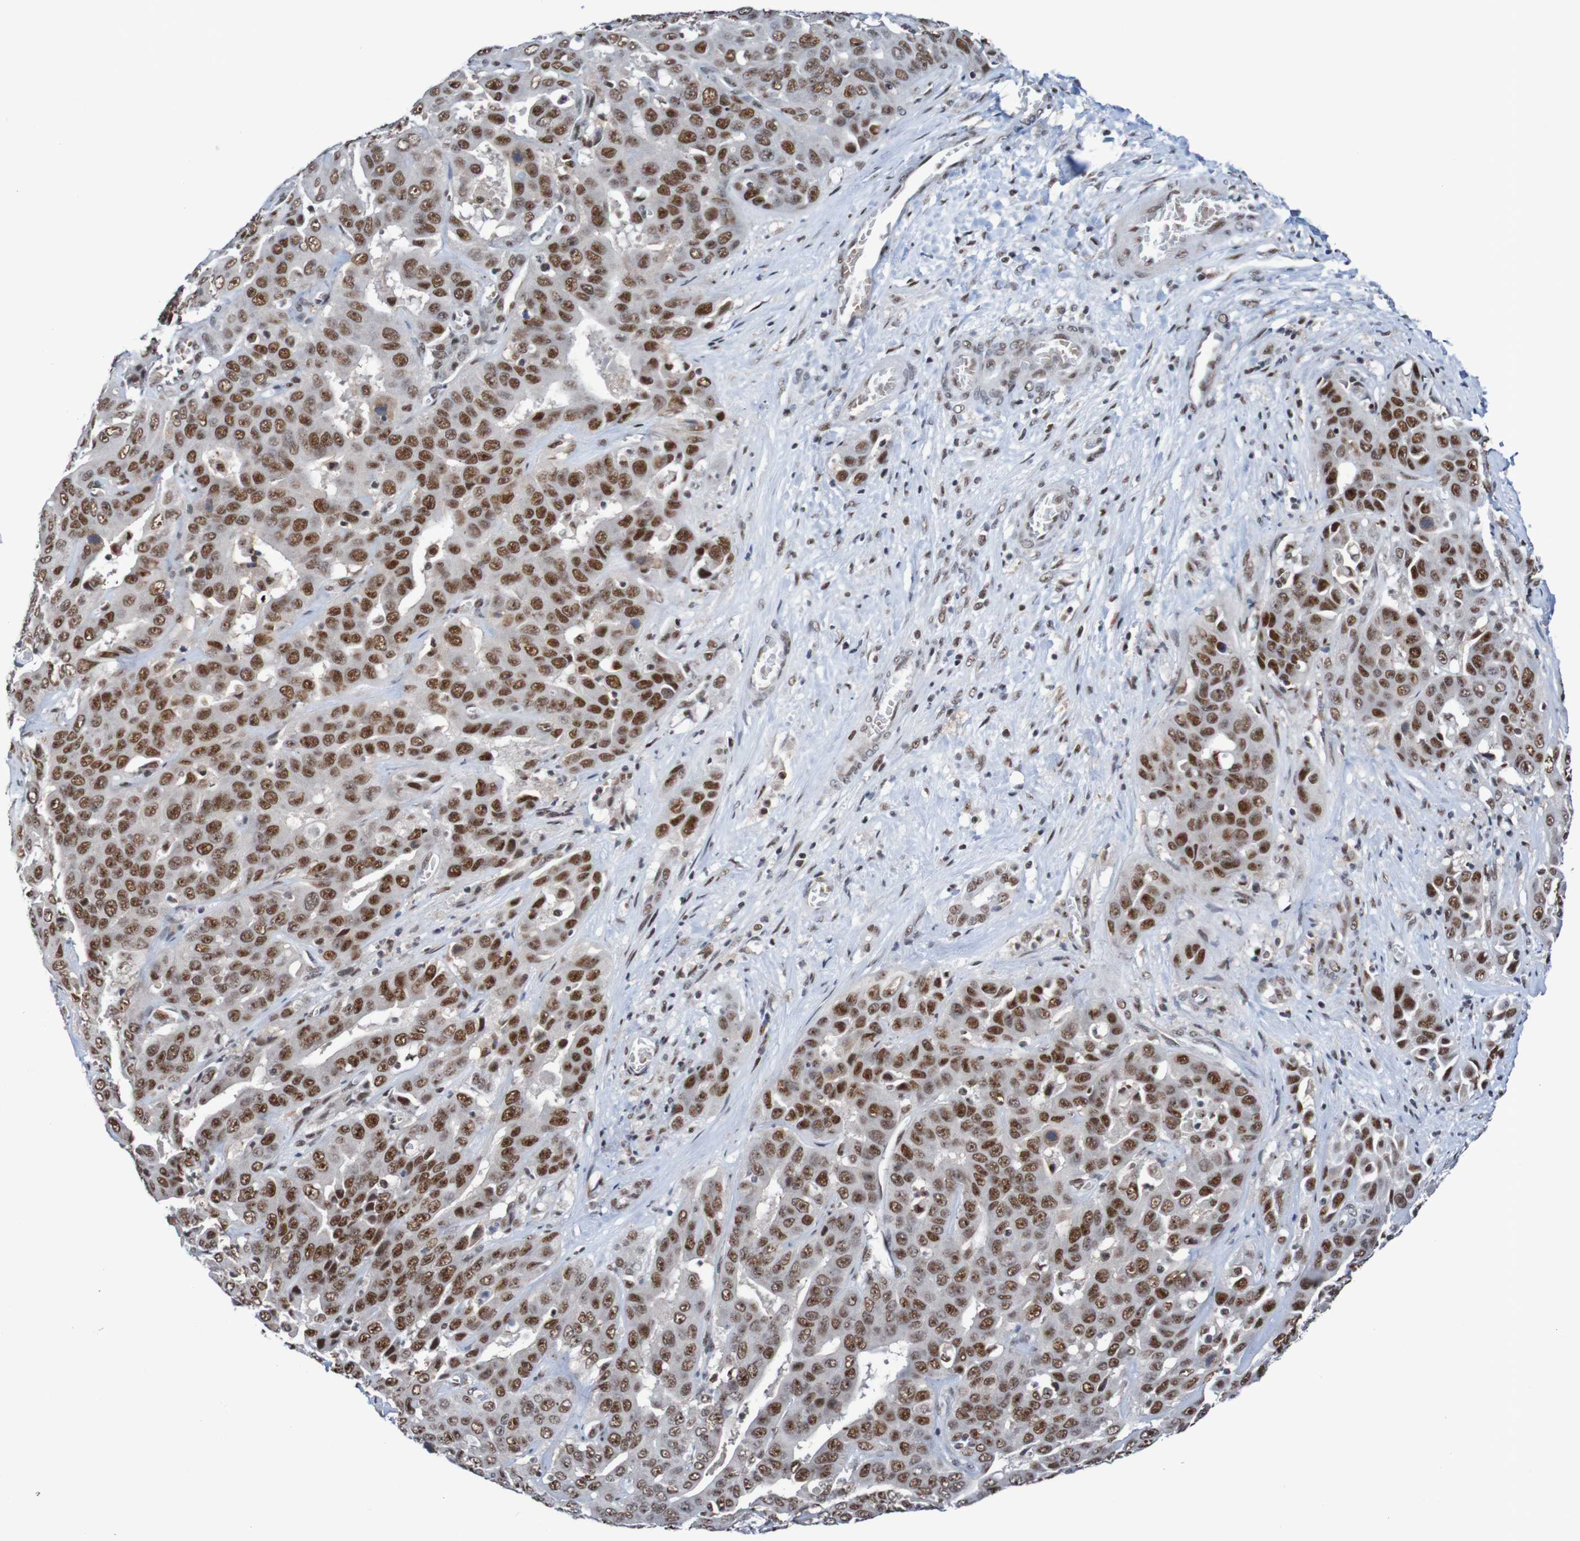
{"staining": {"intensity": "moderate", "quantity": ">75%", "location": "nuclear"}, "tissue": "liver cancer", "cell_type": "Tumor cells", "image_type": "cancer", "snomed": [{"axis": "morphology", "description": "Cholangiocarcinoma"}, {"axis": "topography", "description": "Liver"}], "caption": "Protein staining exhibits moderate nuclear expression in about >75% of tumor cells in liver cancer.", "gene": "CDC5L", "patient": {"sex": "female", "age": 52}}